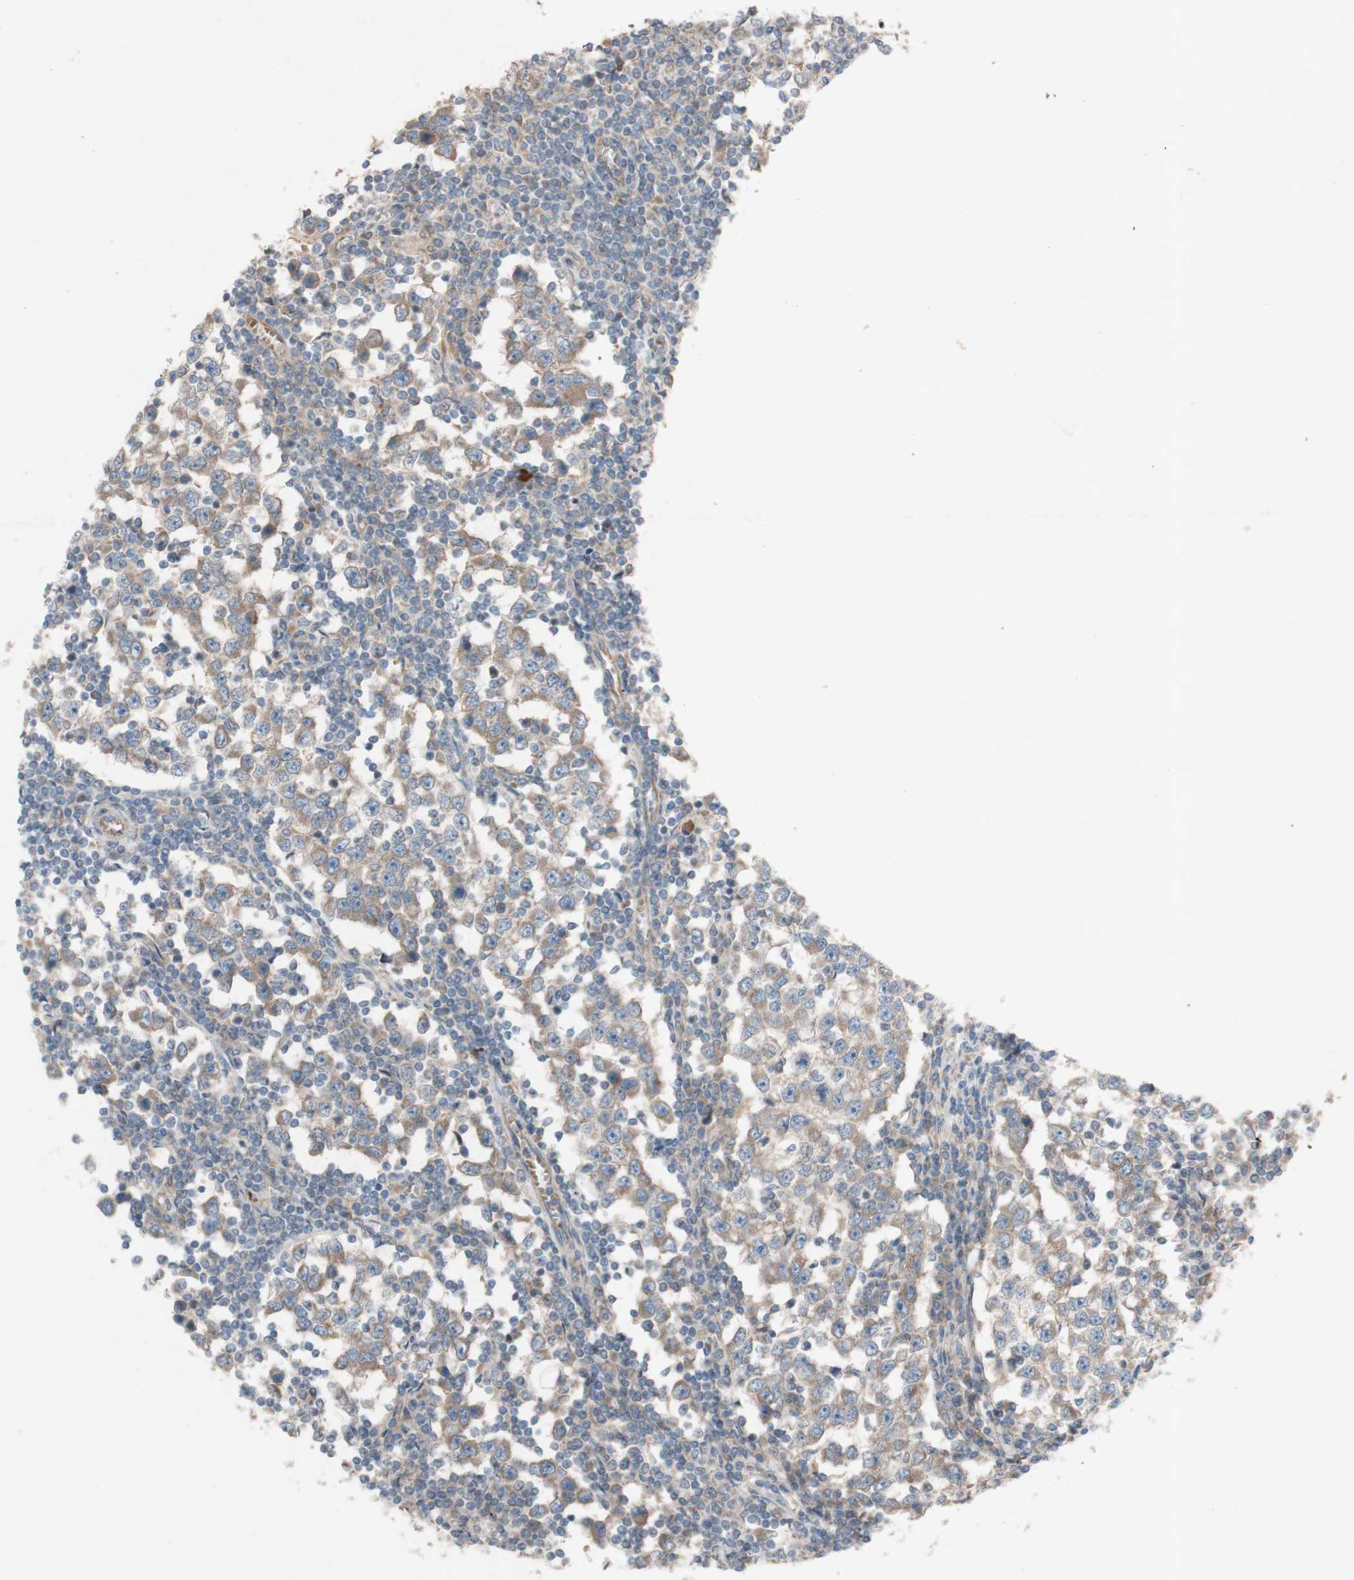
{"staining": {"intensity": "weak", "quantity": ">75%", "location": "cytoplasmic/membranous"}, "tissue": "testis cancer", "cell_type": "Tumor cells", "image_type": "cancer", "snomed": [{"axis": "morphology", "description": "Seminoma, NOS"}, {"axis": "topography", "description": "Testis"}], "caption": "This micrograph demonstrates testis seminoma stained with IHC to label a protein in brown. The cytoplasmic/membranous of tumor cells show weak positivity for the protein. Nuclei are counter-stained blue.", "gene": "TST", "patient": {"sex": "male", "age": 65}}